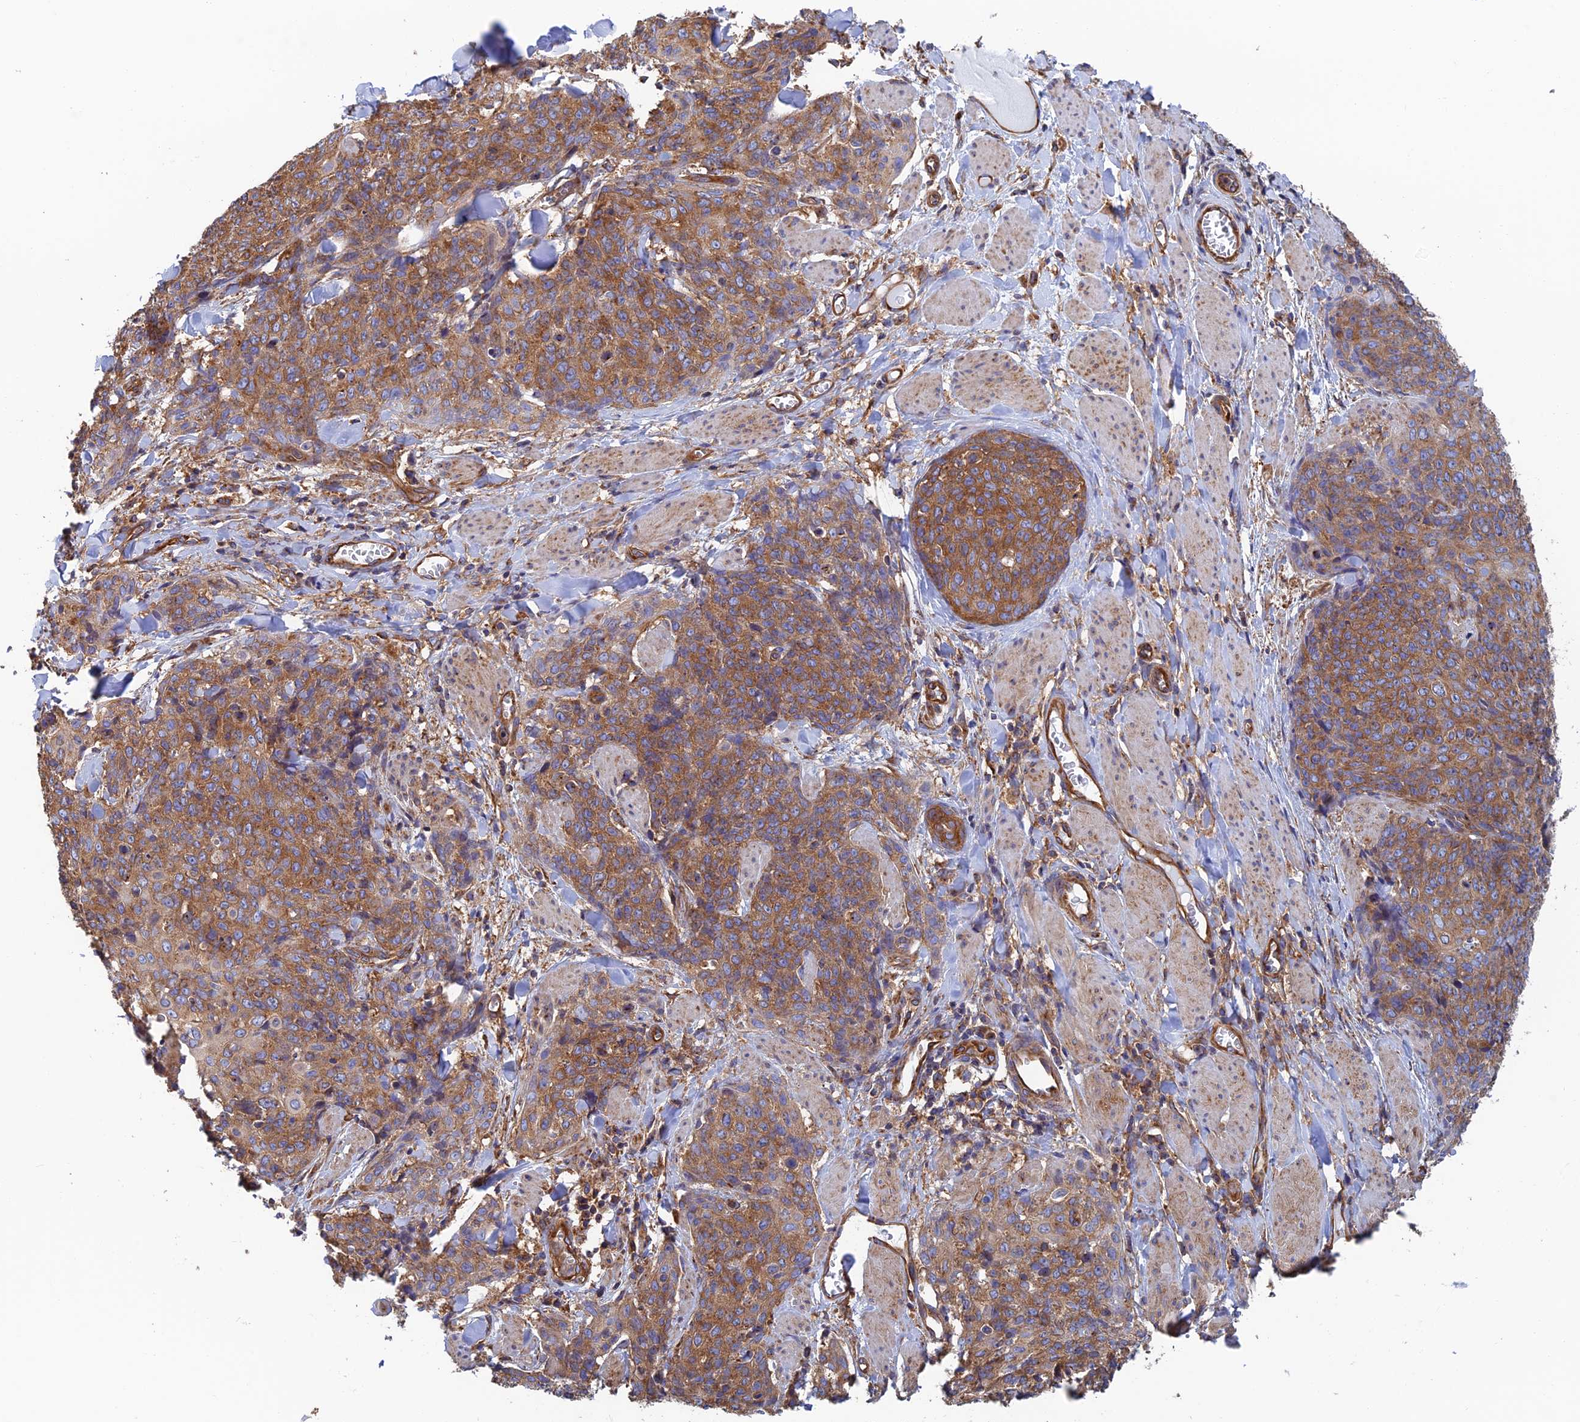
{"staining": {"intensity": "moderate", "quantity": ">75%", "location": "cytoplasmic/membranous"}, "tissue": "skin cancer", "cell_type": "Tumor cells", "image_type": "cancer", "snomed": [{"axis": "morphology", "description": "Squamous cell carcinoma, NOS"}, {"axis": "topography", "description": "Skin"}, {"axis": "topography", "description": "Vulva"}], "caption": "Immunohistochemistry (IHC) histopathology image of neoplastic tissue: human skin squamous cell carcinoma stained using IHC demonstrates medium levels of moderate protein expression localized specifically in the cytoplasmic/membranous of tumor cells, appearing as a cytoplasmic/membranous brown color.", "gene": "DCTN2", "patient": {"sex": "female", "age": 85}}